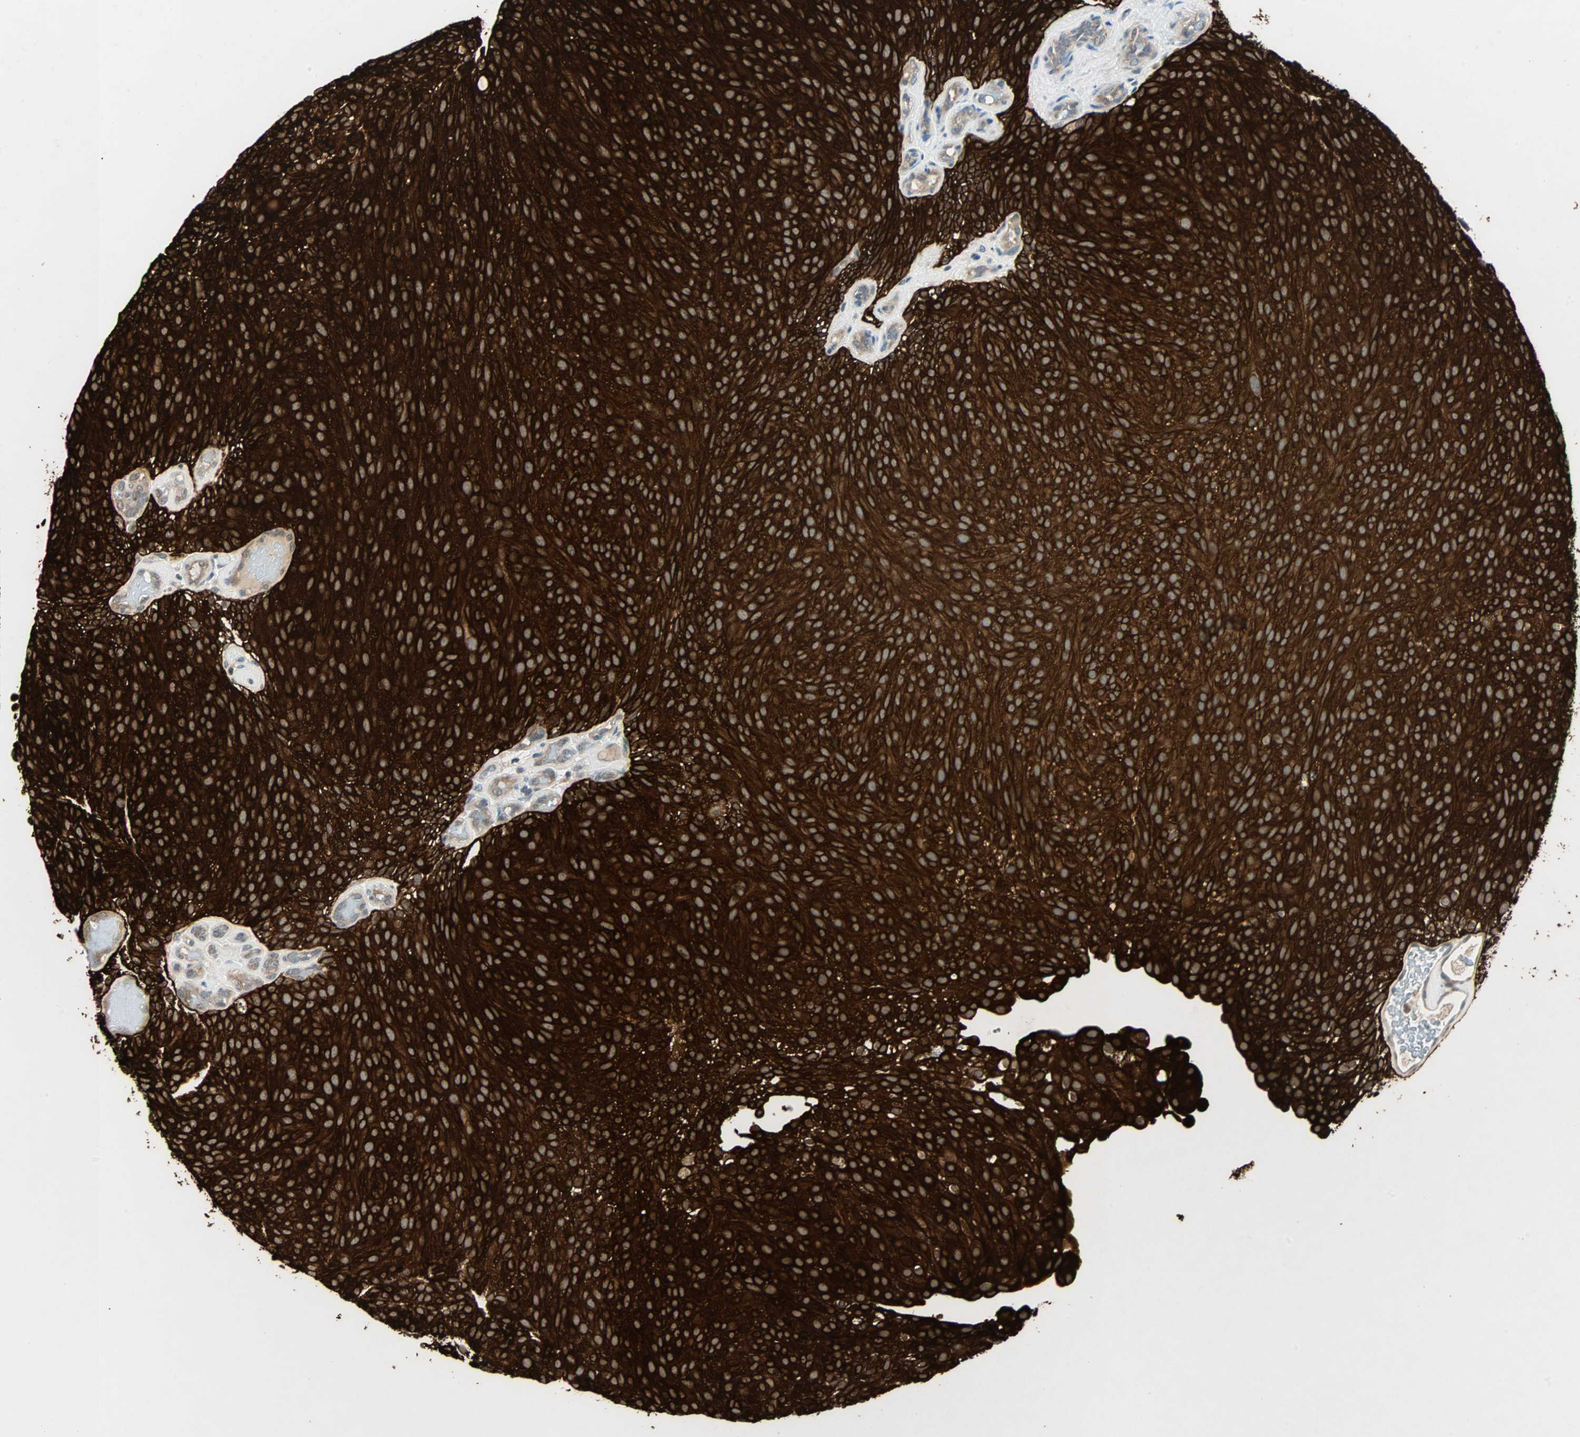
{"staining": {"intensity": "strong", "quantity": ">75%", "location": "cytoplasmic/membranous"}, "tissue": "urothelial cancer", "cell_type": "Tumor cells", "image_type": "cancer", "snomed": [{"axis": "morphology", "description": "Urothelial carcinoma, Low grade"}, {"axis": "topography", "description": "Urinary bladder"}], "caption": "Immunohistochemical staining of low-grade urothelial carcinoma displays high levels of strong cytoplasmic/membranous positivity in approximately >75% of tumor cells.", "gene": "CMC2", "patient": {"sex": "male", "age": 78}}